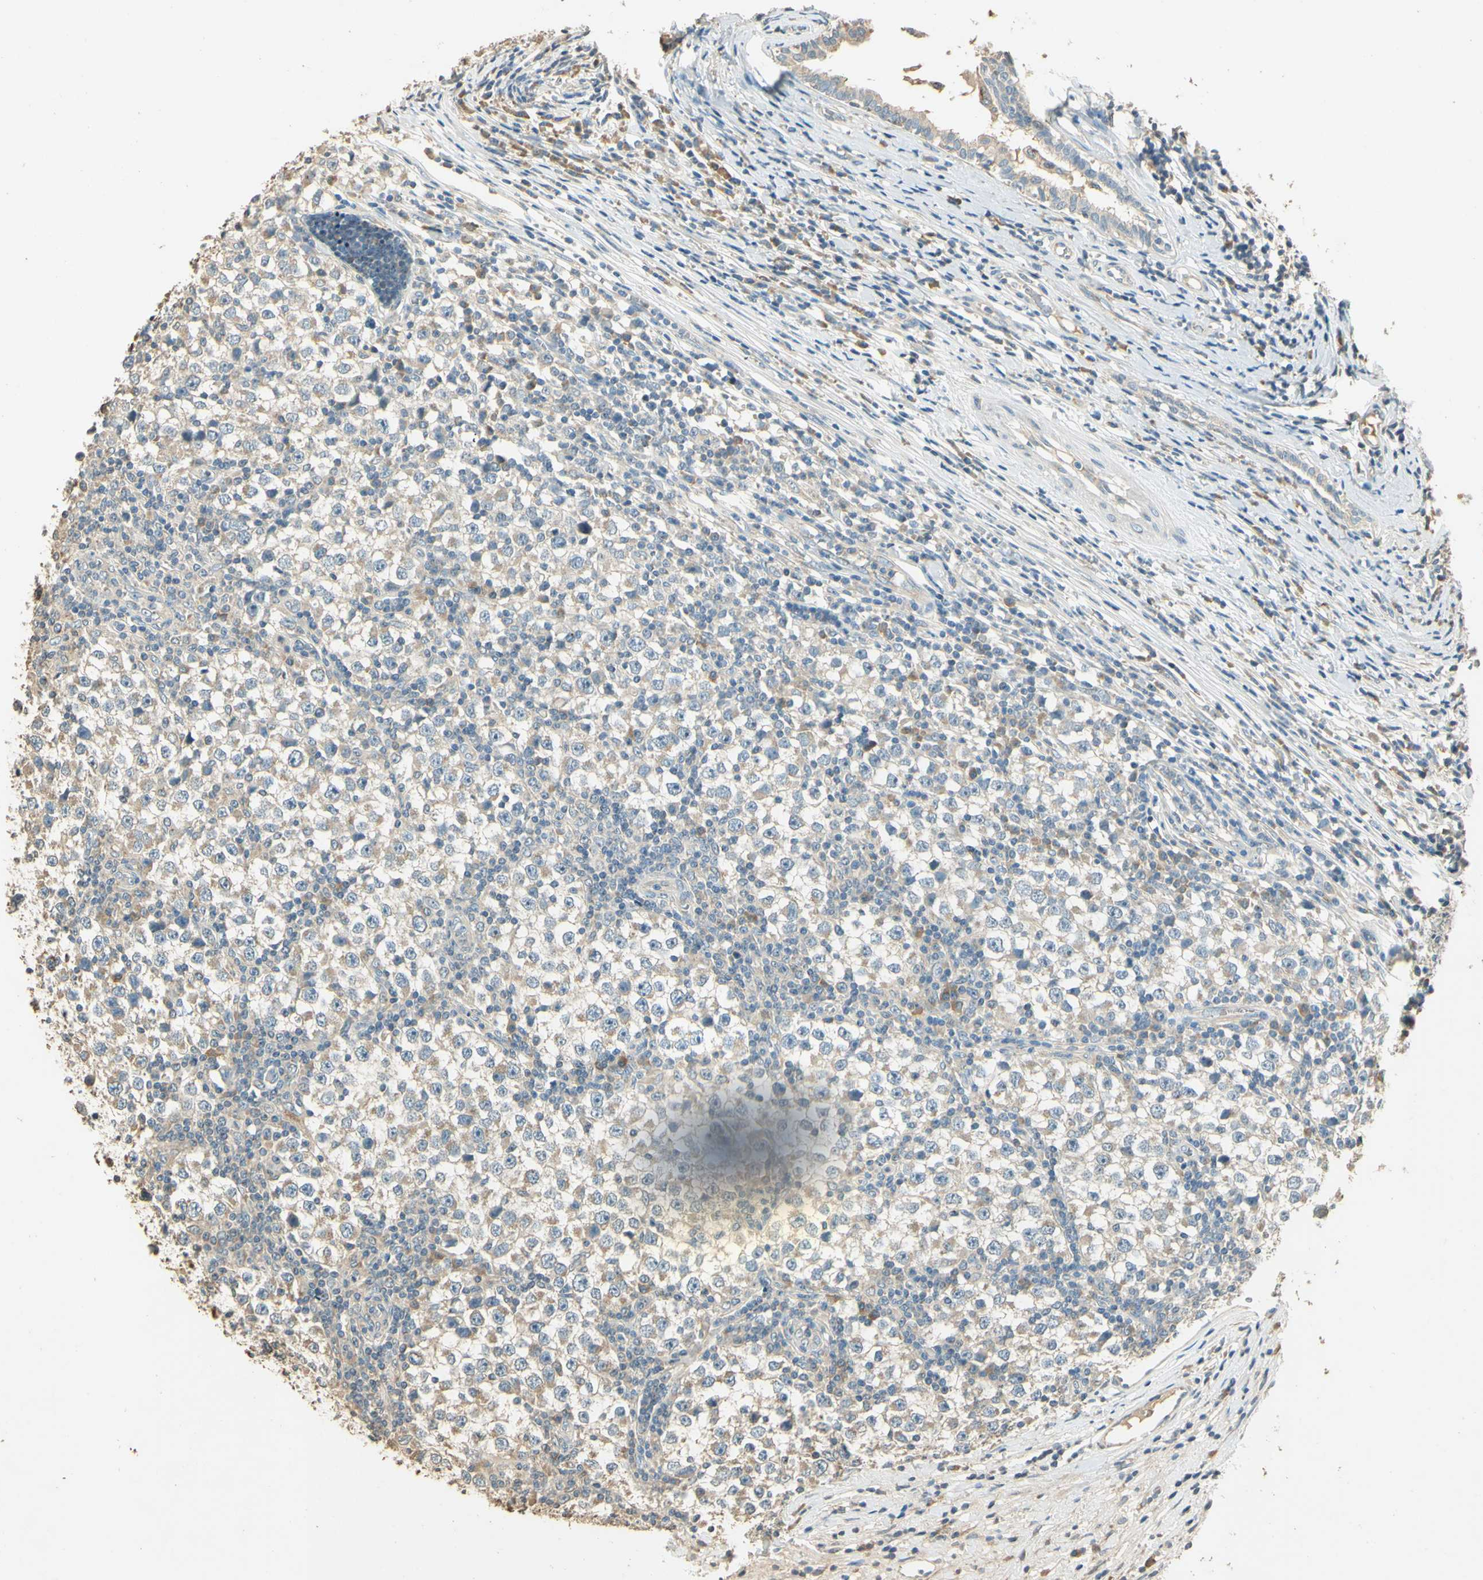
{"staining": {"intensity": "weak", "quantity": "25%-75%", "location": "cytoplasmic/membranous"}, "tissue": "testis cancer", "cell_type": "Tumor cells", "image_type": "cancer", "snomed": [{"axis": "morphology", "description": "Seminoma, NOS"}, {"axis": "topography", "description": "Testis"}], "caption": "Testis cancer (seminoma) was stained to show a protein in brown. There is low levels of weak cytoplasmic/membranous positivity in approximately 25%-75% of tumor cells. (DAB (3,3'-diaminobenzidine) IHC with brightfield microscopy, high magnification).", "gene": "UXS1", "patient": {"sex": "male", "age": 65}}